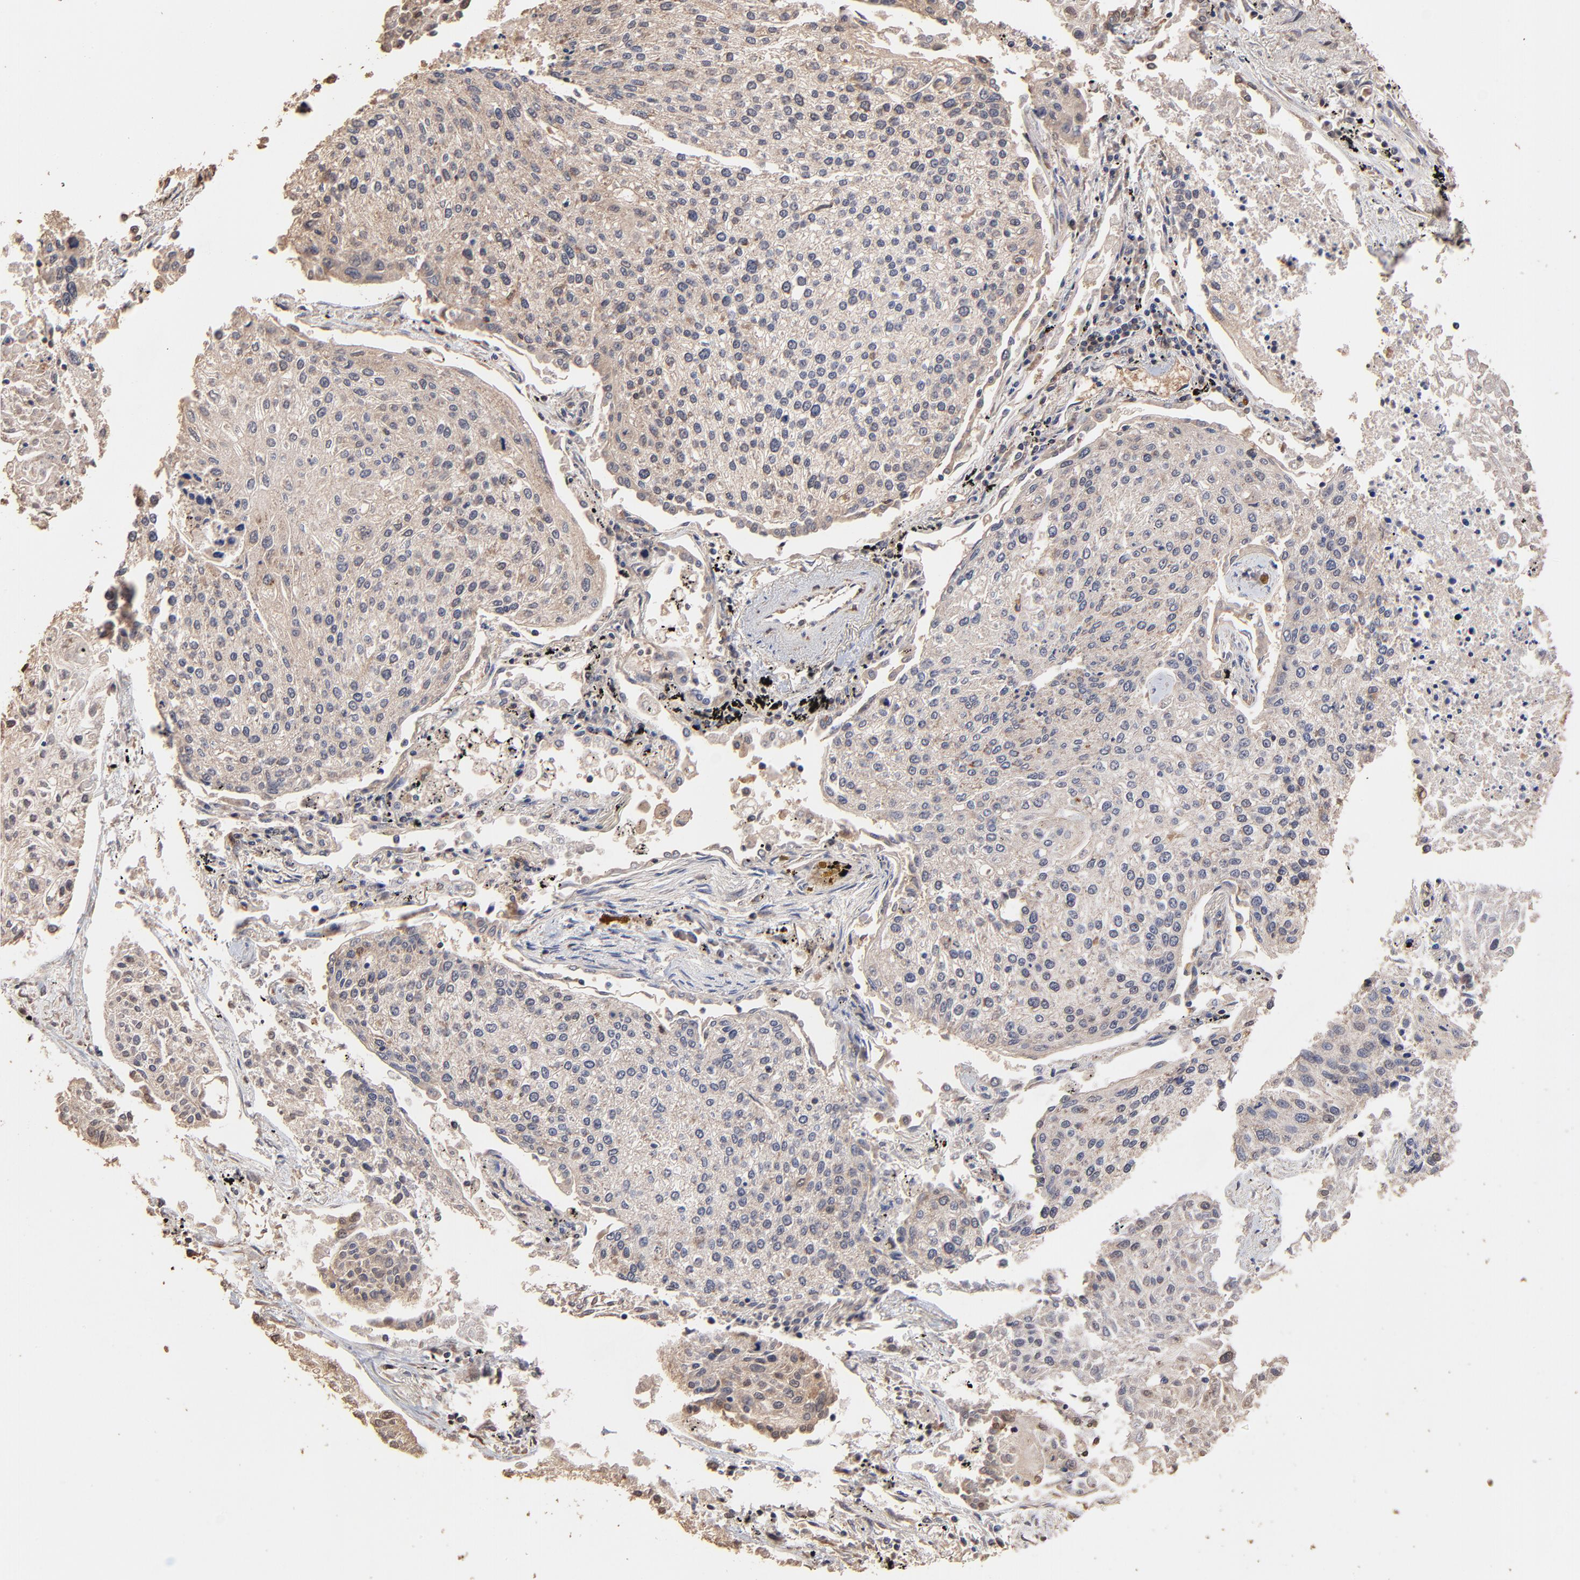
{"staining": {"intensity": "weak", "quantity": ">75%", "location": "cytoplasmic/membranous"}, "tissue": "lung cancer", "cell_type": "Tumor cells", "image_type": "cancer", "snomed": [{"axis": "morphology", "description": "Squamous cell carcinoma, NOS"}, {"axis": "topography", "description": "Lung"}], "caption": "The micrograph reveals staining of lung cancer (squamous cell carcinoma), revealing weak cytoplasmic/membranous protein staining (brown color) within tumor cells. (DAB (3,3'-diaminobenzidine) IHC, brown staining for protein, blue staining for nuclei).", "gene": "CASP1", "patient": {"sex": "male", "age": 75}}